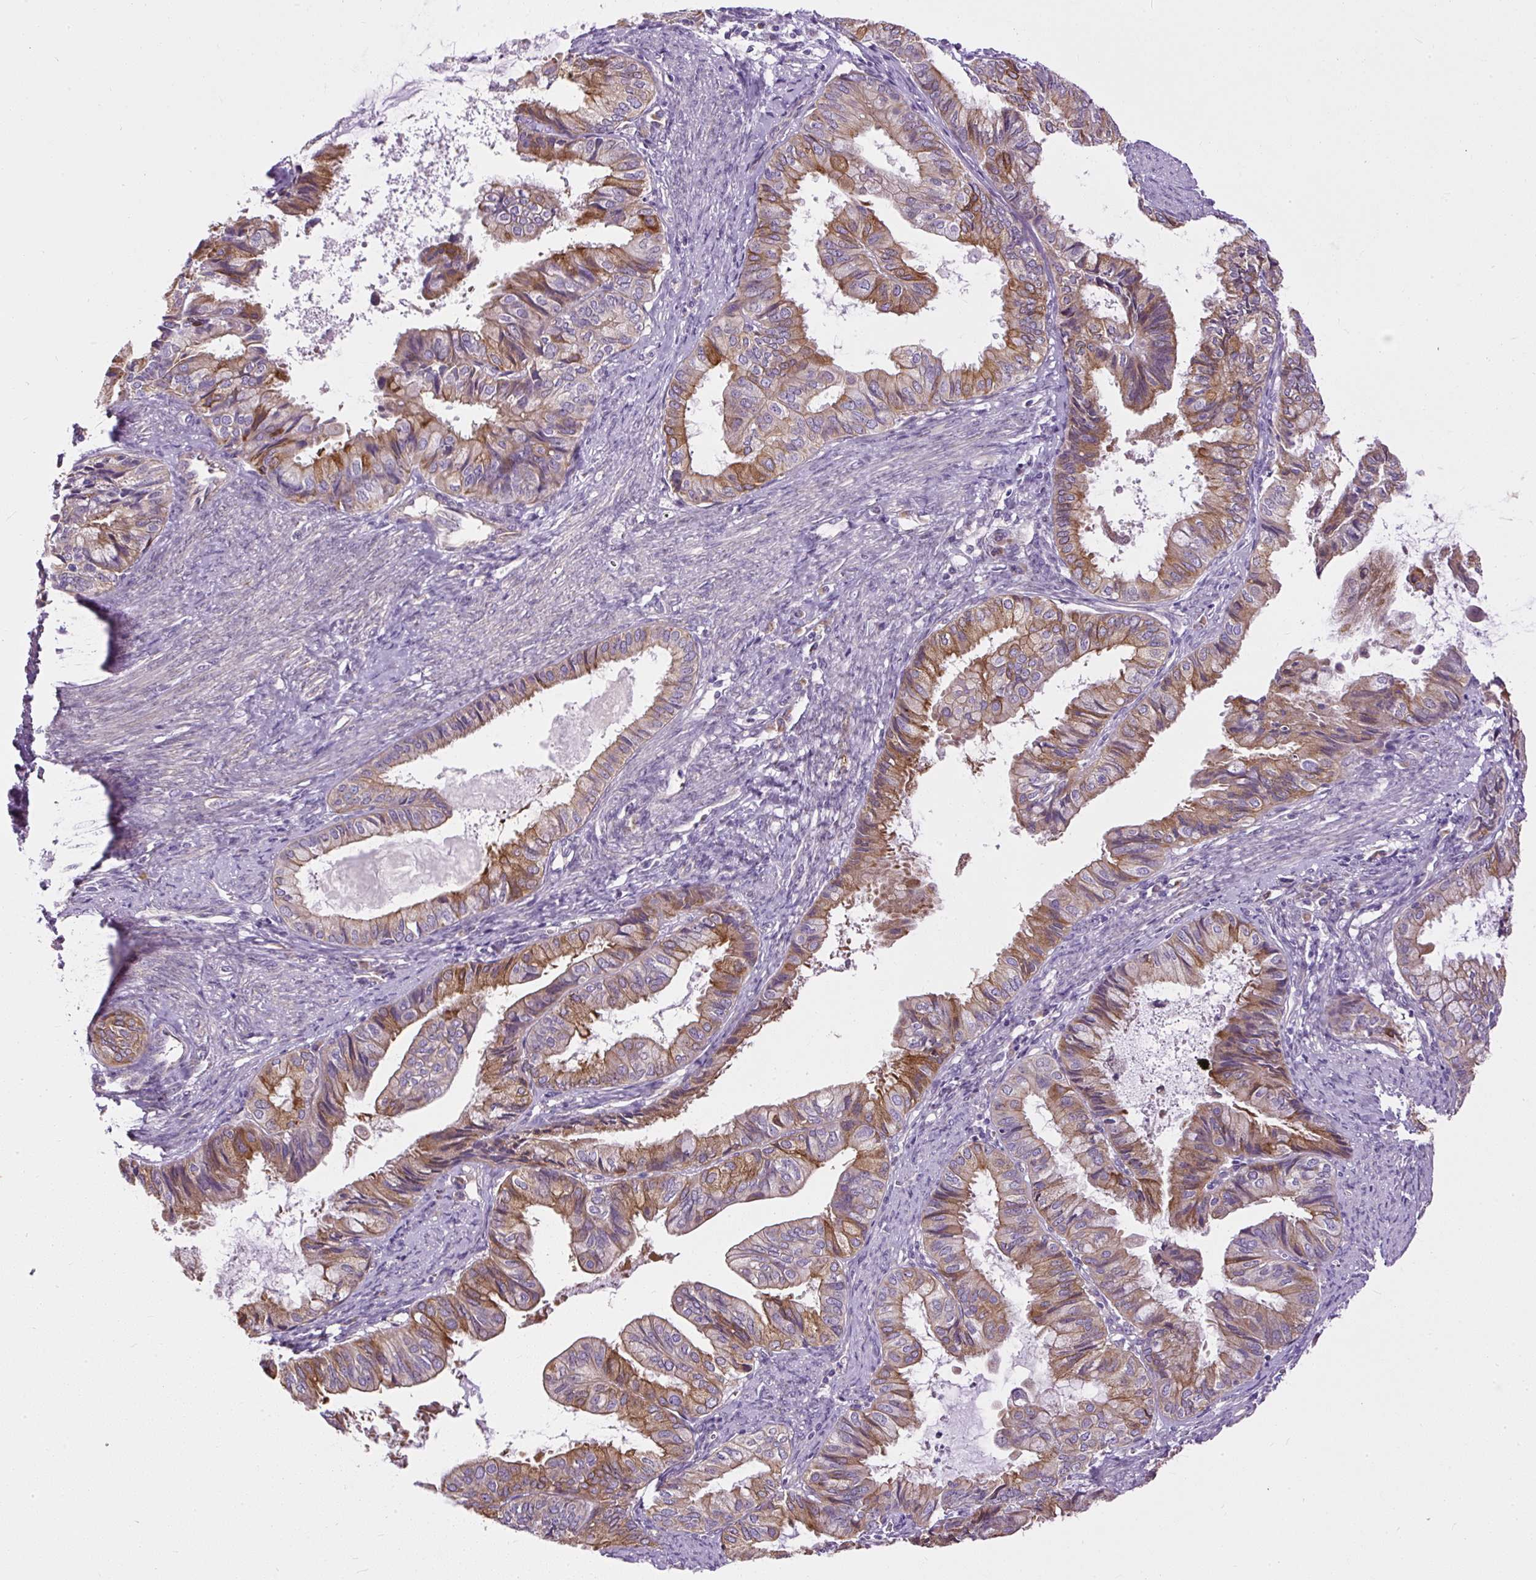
{"staining": {"intensity": "moderate", "quantity": "25%-75%", "location": "cytoplasmic/membranous"}, "tissue": "endometrial cancer", "cell_type": "Tumor cells", "image_type": "cancer", "snomed": [{"axis": "morphology", "description": "Adenocarcinoma, NOS"}, {"axis": "topography", "description": "Endometrium"}], "caption": "Adenocarcinoma (endometrial) stained for a protein (brown) displays moderate cytoplasmic/membranous positive expression in about 25%-75% of tumor cells.", "gene": "FAM149A", "patient": {"sex": "female", "age": 86}}